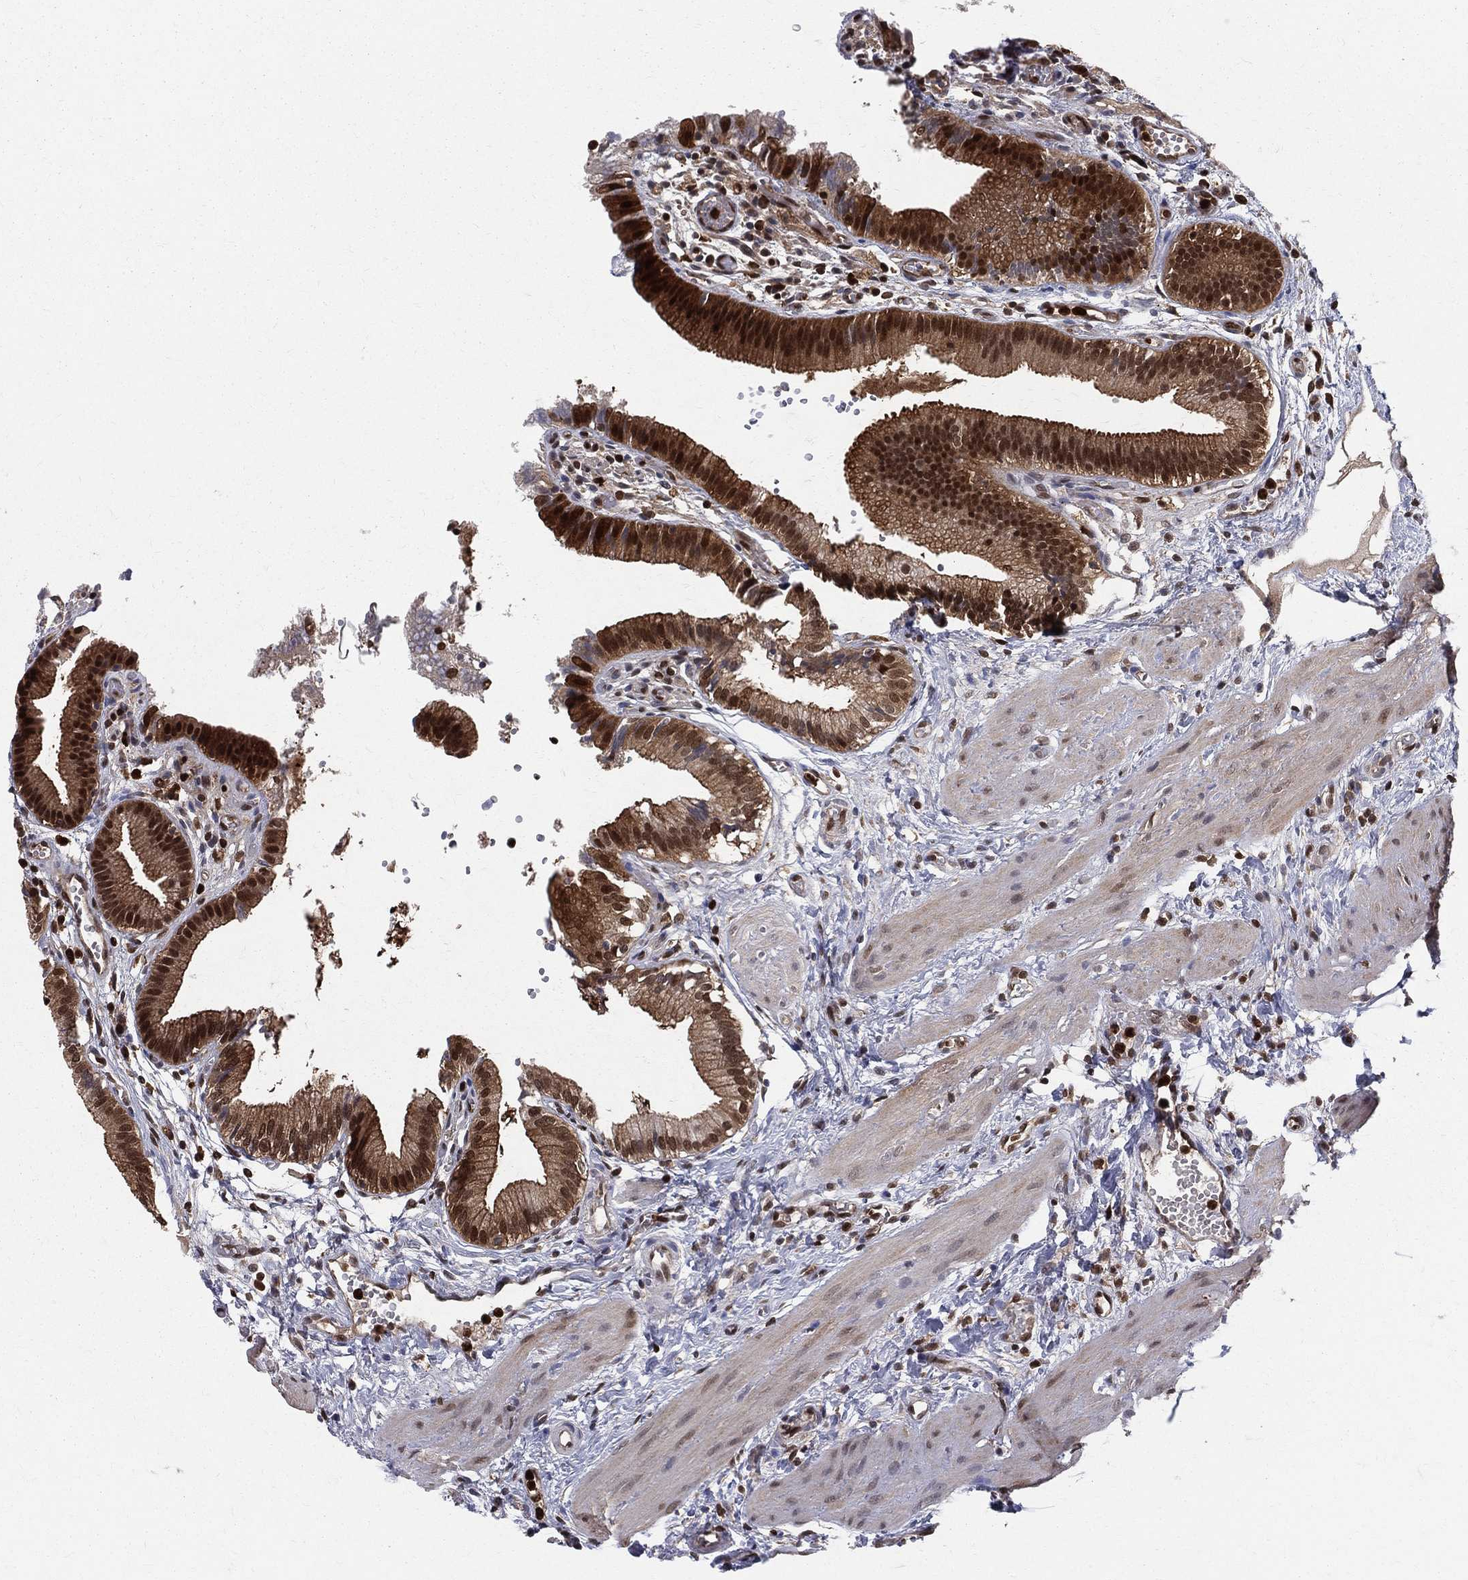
{"staining": {"intensity": "strong", "quantity": ">75%", "location": "cytoplasmic/membranous,nuclear"}, "tissue": "gallbladder", "cell_type": "Glandular cells", "image_type": "normal", "snomed": [{"axis": "morphology", "description": "Normal tissue, NOS"}, {"axis": "topography", "description": "Gallbladder"}], "caption": "An image of human gallbladder stained for a protein shows strong cytoplasmic/membranous,nuclear brown staining in glandular cells.", "gene": "ENO1", "patient": {"sex": "female", "age": 24}}